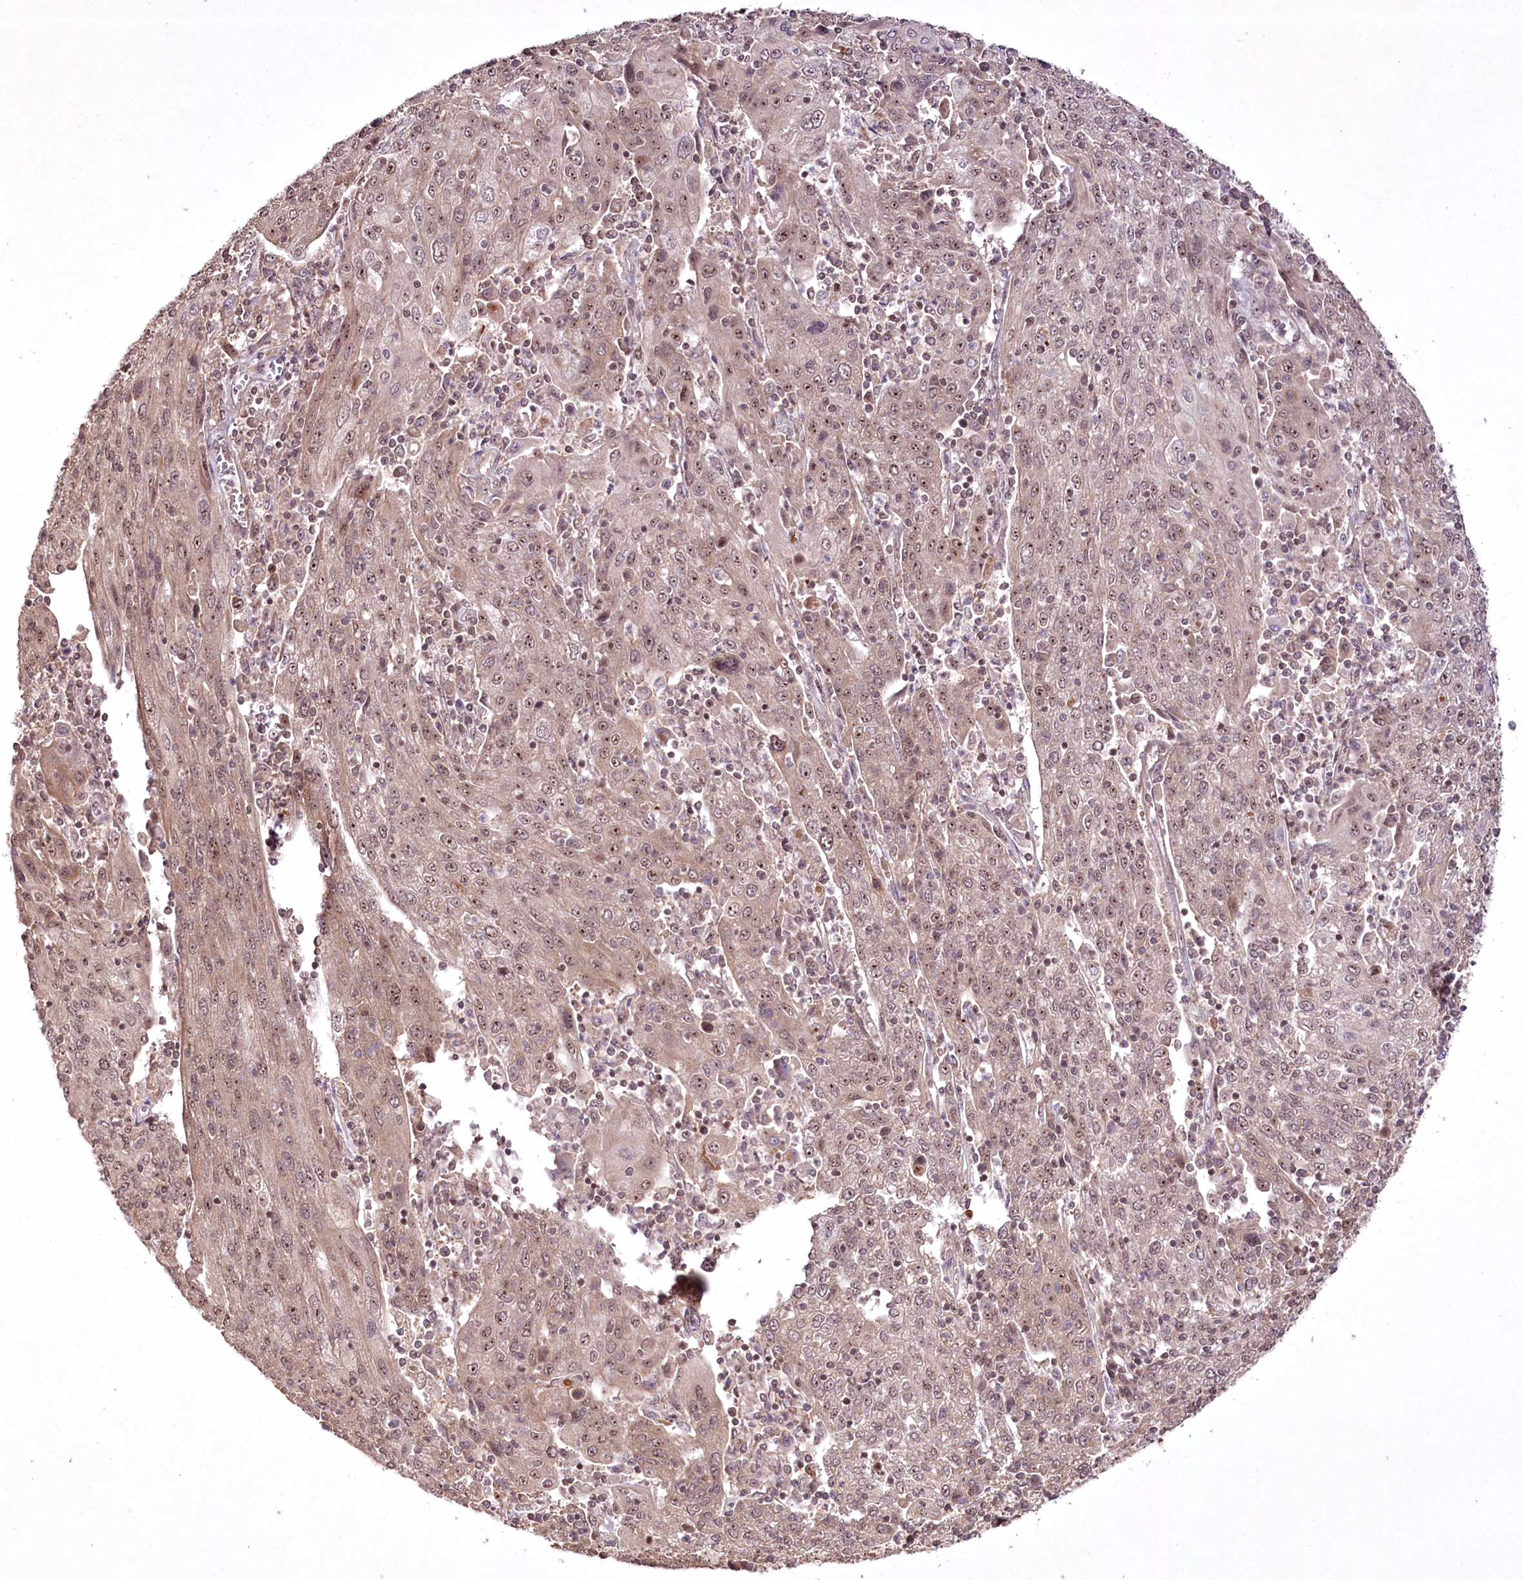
{"staining": {"intensity": "weak", "quantity": "25%-75%", "location": "cytoplasmic/membranous,nuclear"}, "tissue": "cervical cancer", "cell_type": "Tumor cells", "image_type": "cancer", "snomed": [{"axis": "morphology", "description": "Squamous cell carcinoma, NOS"}, {"axis": "topography", "description": "Cervix"}], "caption": "The image exhibits immunohistochemical staining of cervical squamous cell carcinoma. There is weak cytoplasmic/membranous and nuclear expression is identified in approximately 25%-75% of tumor cells.", "gene": "CCDC59", "patient": {"sex": "female", "age": 67}}